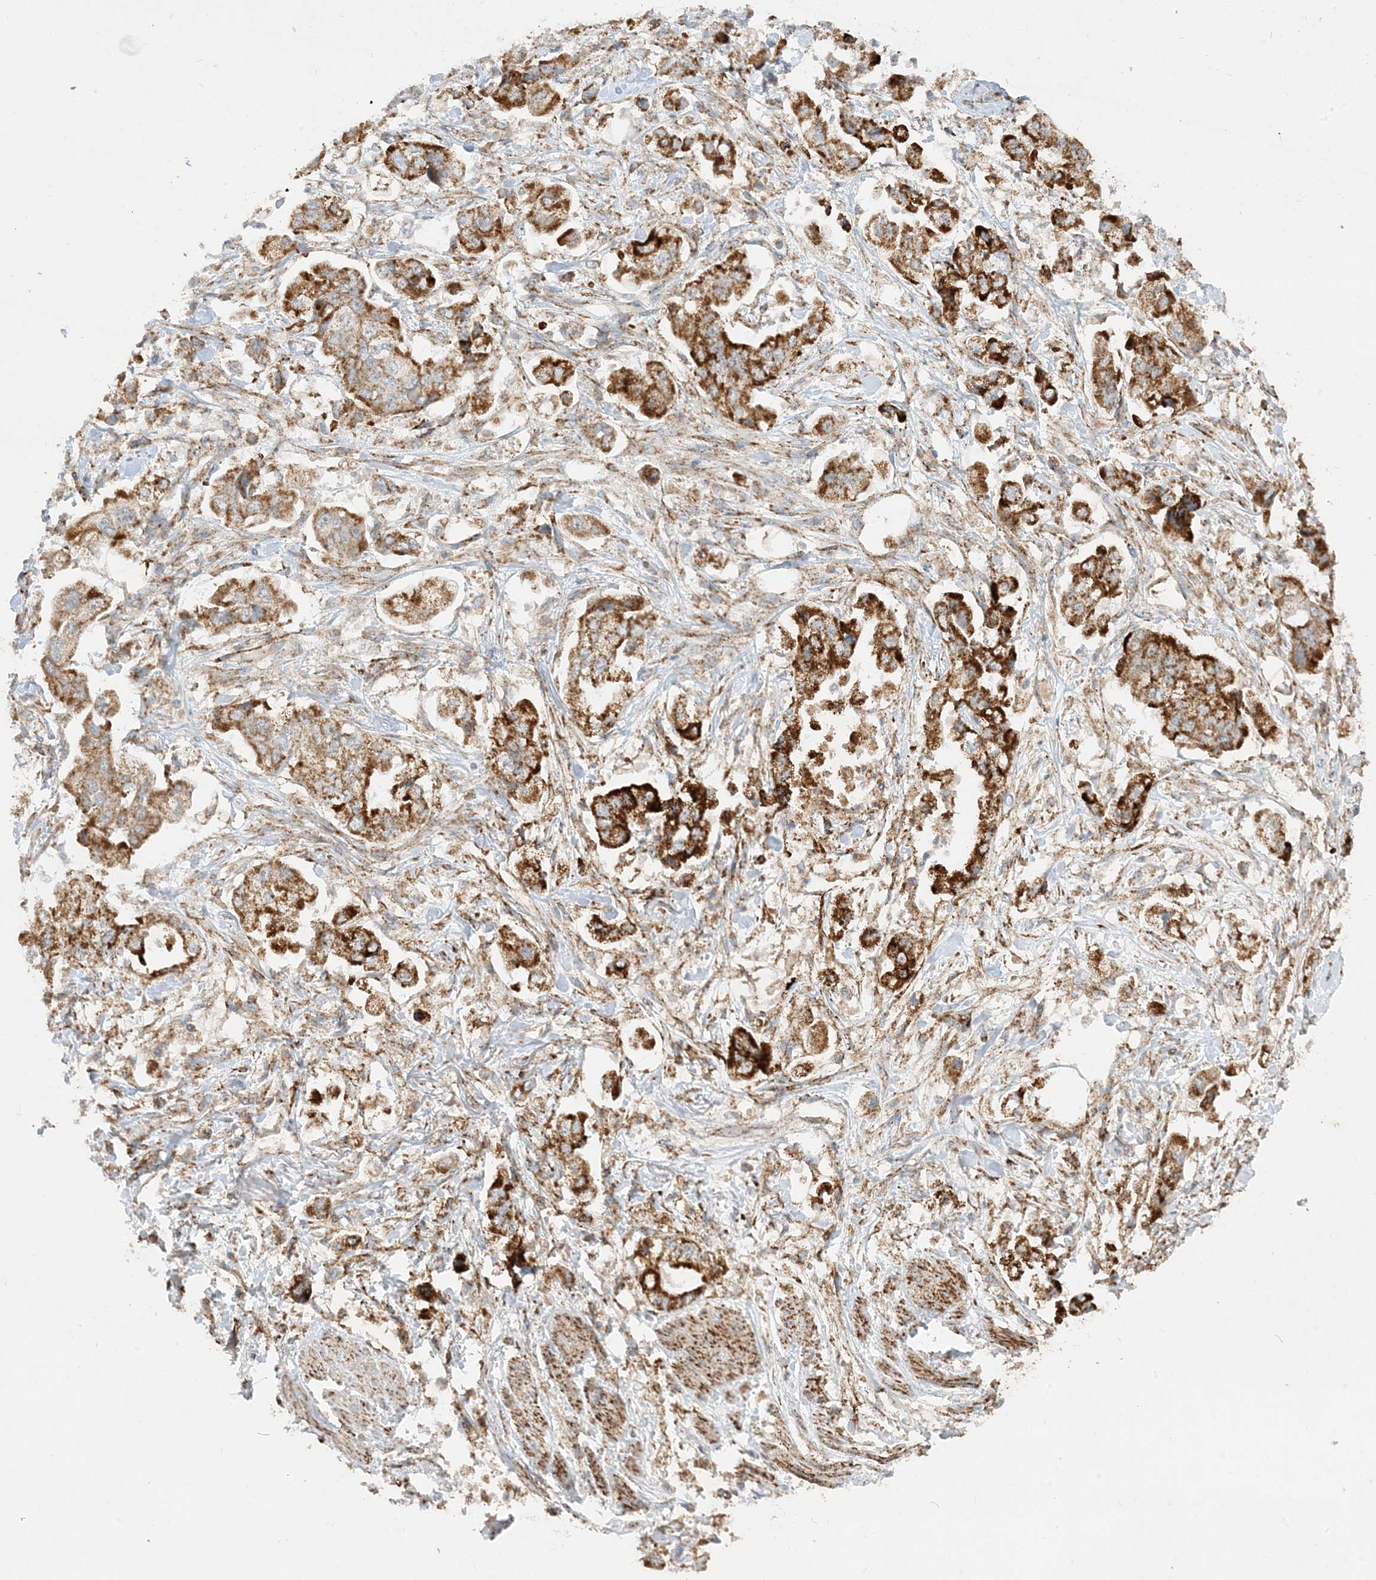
{"staining": {"intensity": "strong", "quantity": ">75%", "location": "cytoplasmic/membranous"}, "tissue": "stomach cancer", "cell_type": "Tumor cells", "image_type": "cancer", "snomed": [{"axis": "morphology", "description": "Adenocarcinoma, NOS"}, {"axis": "topography", "description": "Stomach"}], "caption": "Protein expression analysis of human stomach cancer (adenocarcinoma) reveals strong cytoplasmic/membranous positivity in about >75% of tumor cells.", "gene": "NDUFAF3", "patient": {"sex": "male", "age": 62}}